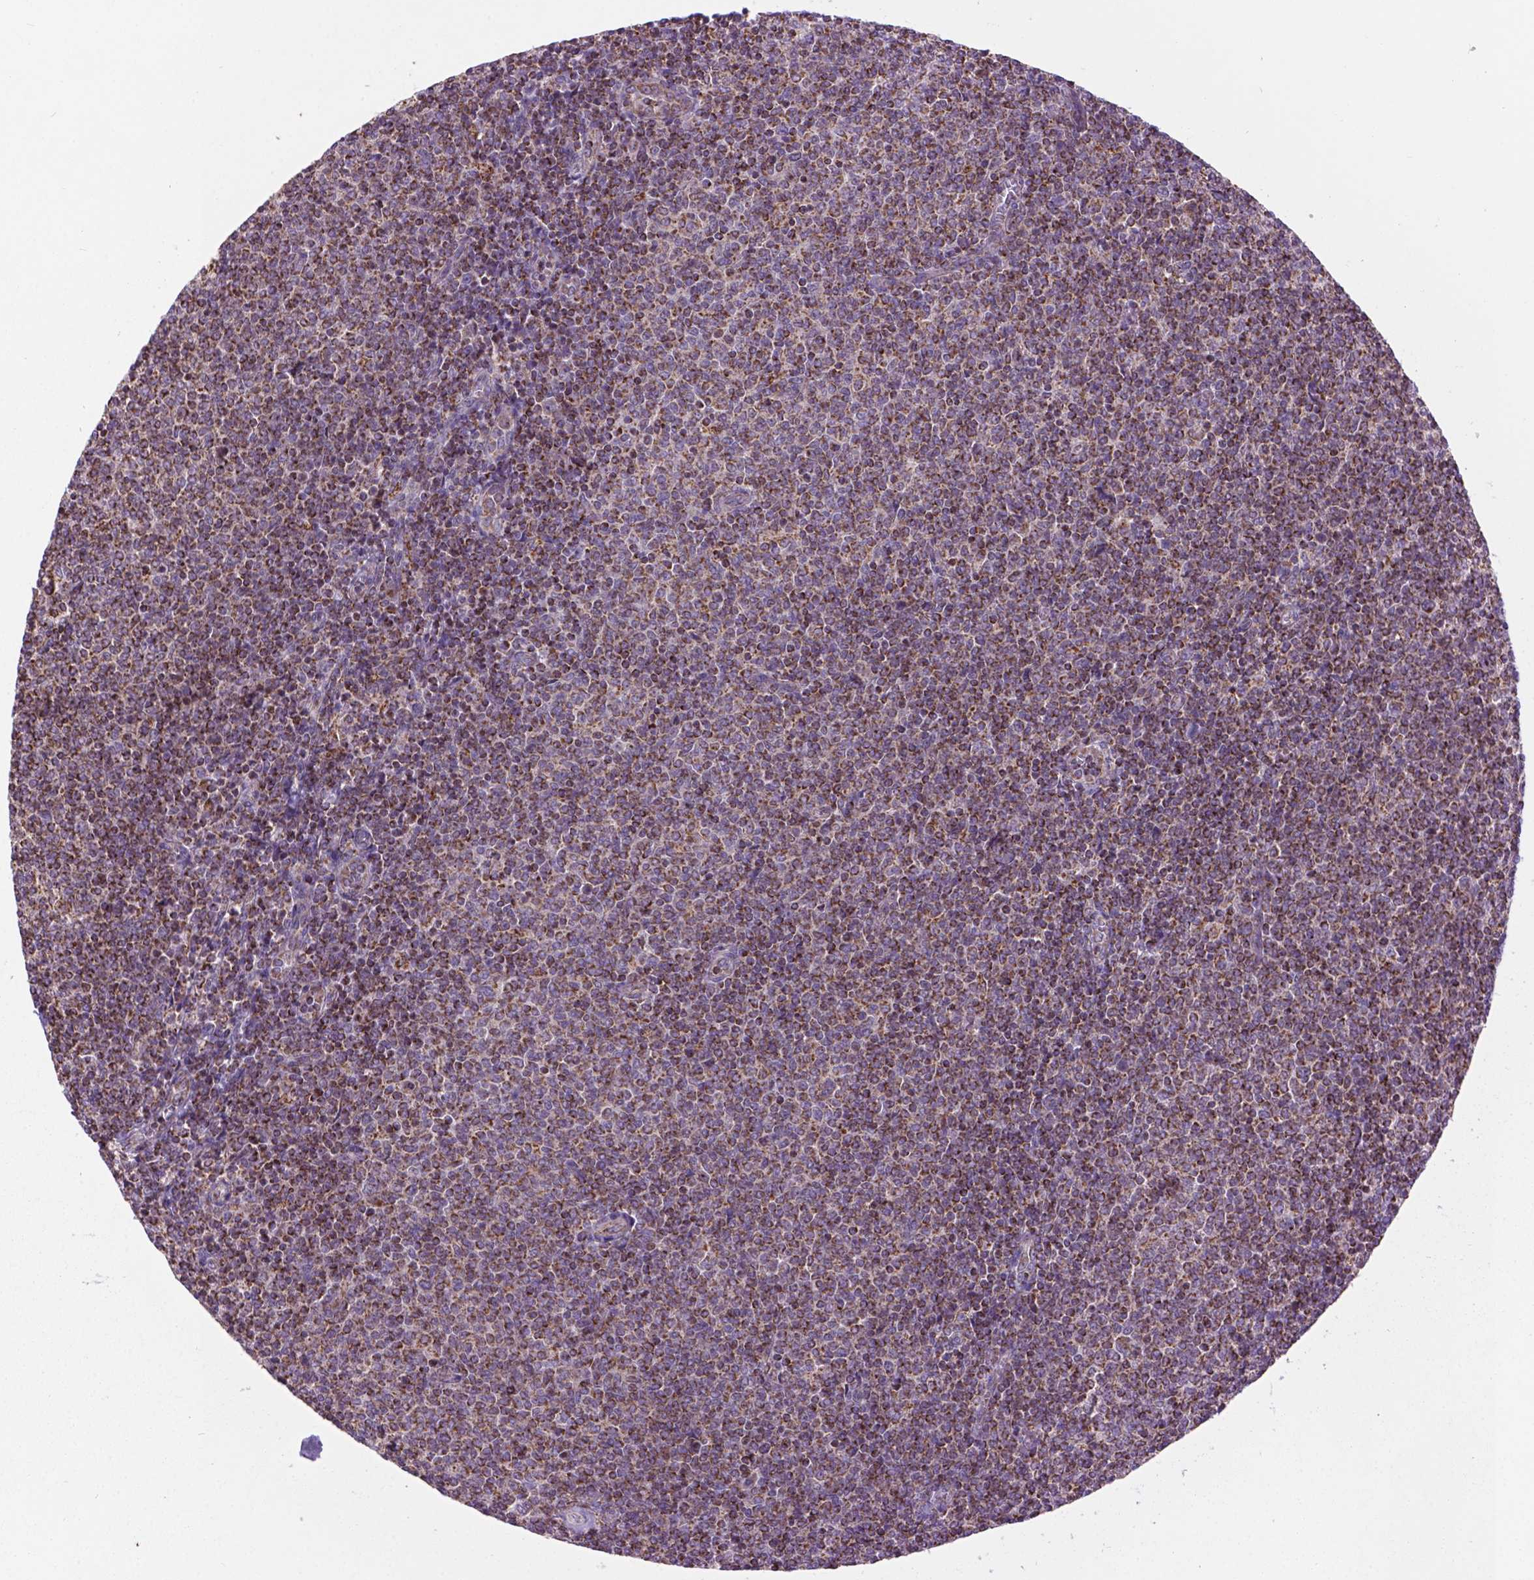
{"staining": {"intensity": "moderate", "quantity": "25%-75%", "location": "cytoplasmic/membranous"}, "tissue": "lymphoma", "cell_type": "Tumor cells", "image_type": "cancer", "snomed": [{"axis": "morphology", "description": "Malignant lymphoma, non-Hodgkin's type, Low grade"}, {"axis": "topography", "description": "Lymph node"}], "caption": "This photomicrograph exhibits immunohistochemistry (IHC) staining of human malignant lymphoma, non-Hodgkin's type (low-grade), with medium moderate cytoplasmic/membranous staining in about 25%-75% of tumor cells.", "gene": "PYCR3", "patient": {"sex": "male", "age": 52}}